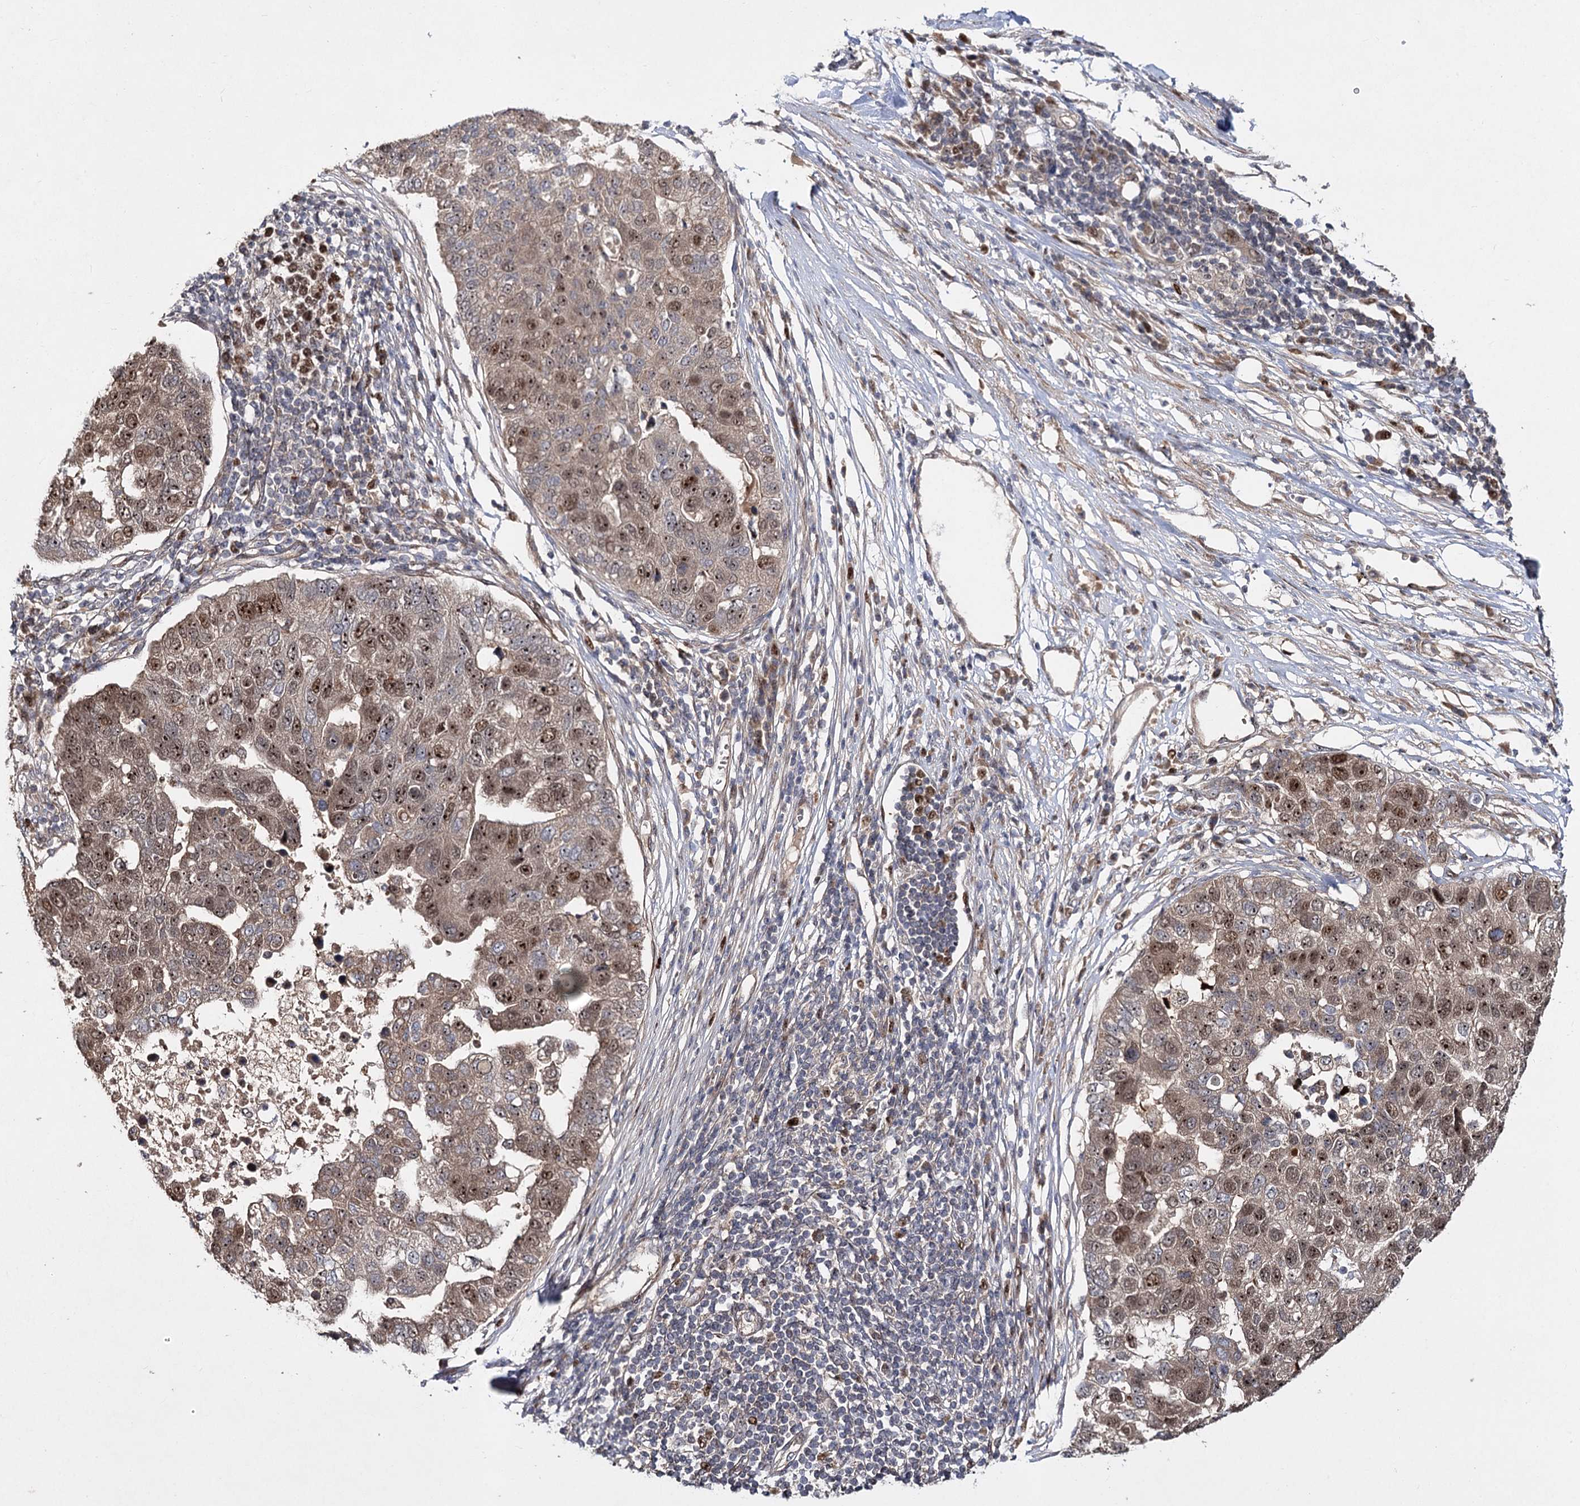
{"staining": {"intensity": "moderate", "quantity": "25%-75%", "location": "nuclear"}, "tissue": "pancreatic cancer", "cell_type": "Tumor cells", "image_type": "cancer", "snomed": [{"axis": "morphology", "description": "Adenocarcinoma, NOS"}, {"axis": "topography", "description": "Pancreas"}], "caption": "Immunohistochemistry (IHC) histopathology image of human pancreatic cancer (adenocarcinoma) stained for a protein (brown), which shows medium levels of moderate nuclear expression in approximately 25%-75% of tumor cells.", "gene": "PIK3C2A", "patient": {"sex": "female", "age": 61}}